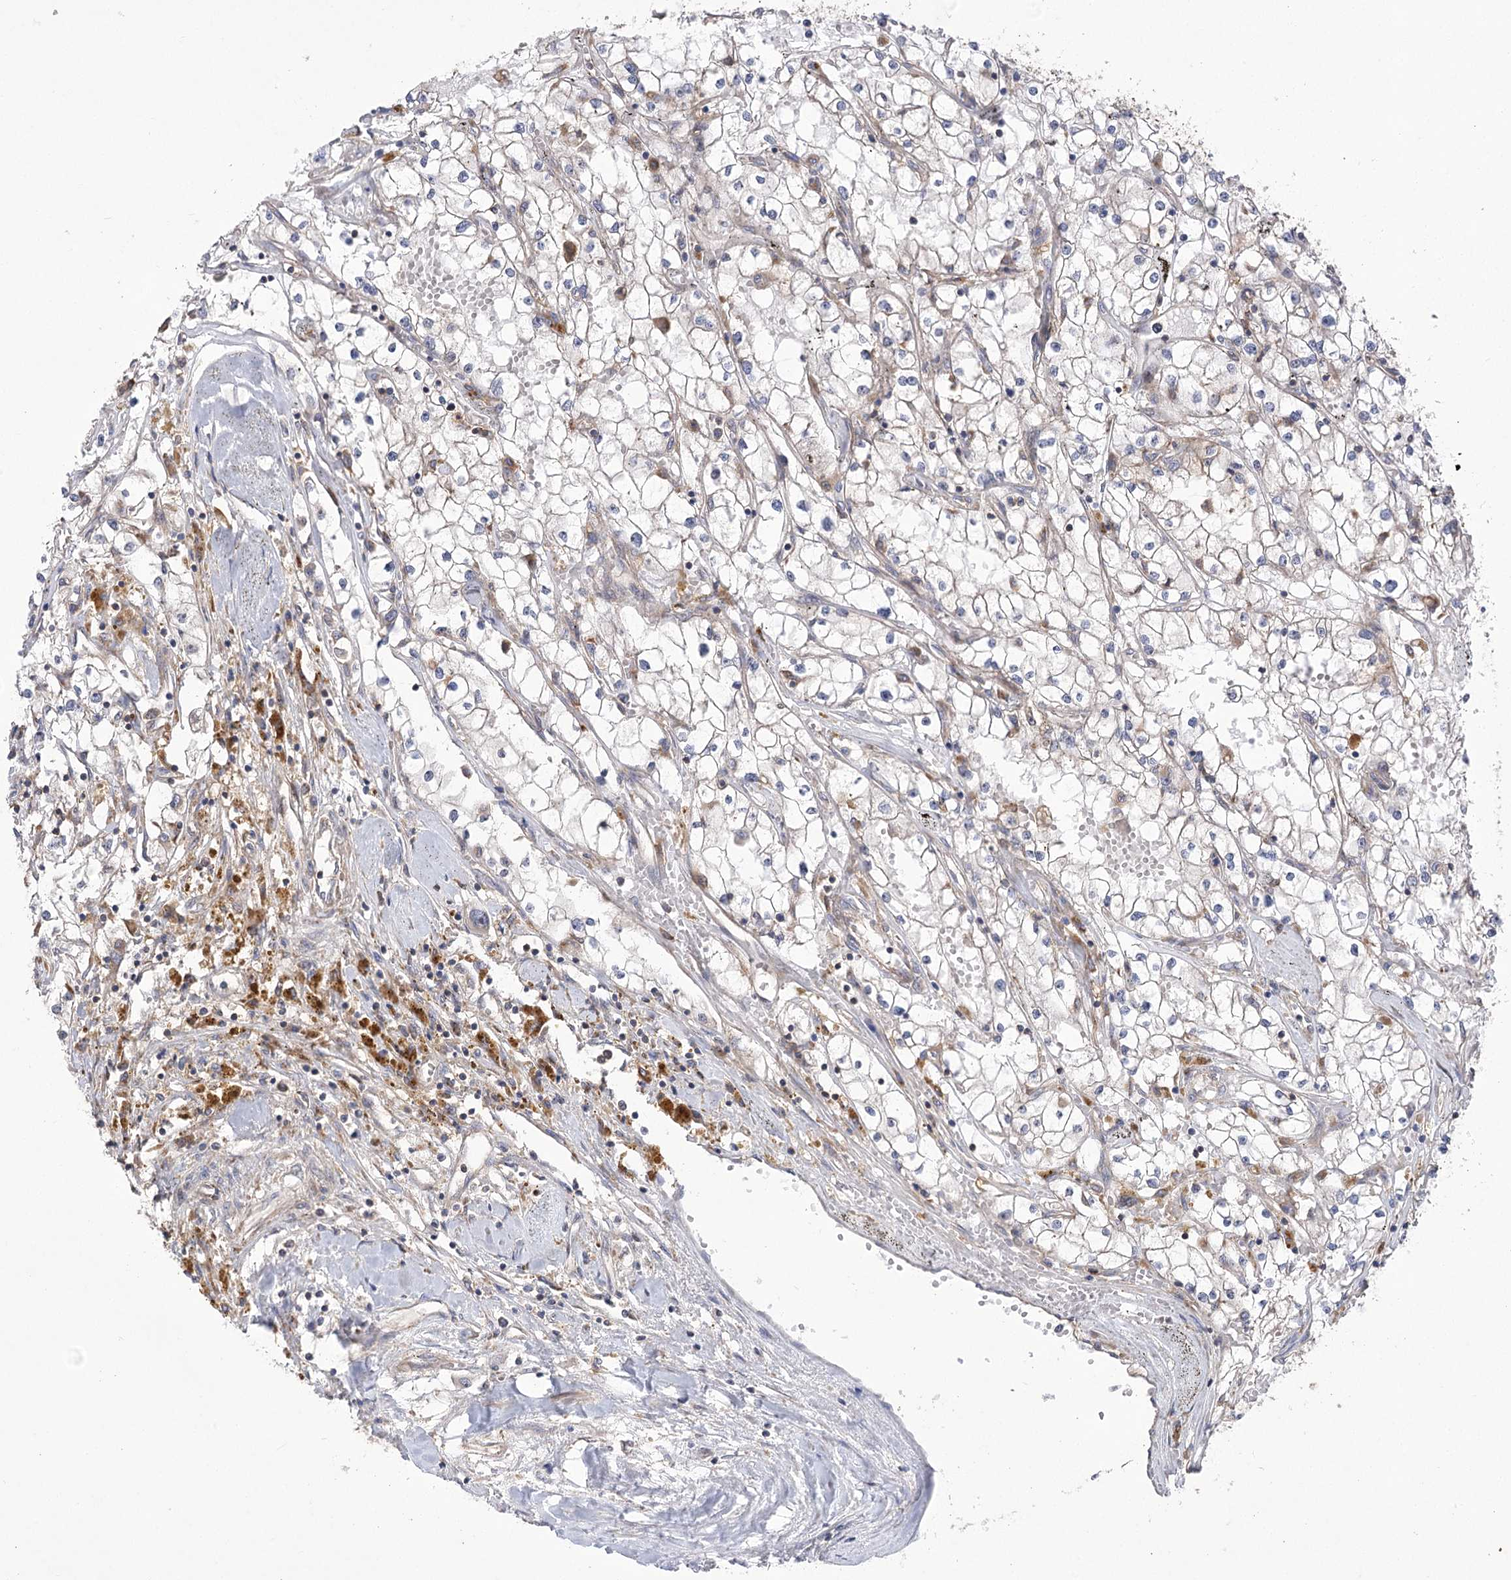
{"staining": {"intensity": "negative", "quantity": "none", "location": "none"}, "tissue": "renal cancer", "cell_type": "Tumor cells", "image_type": "cancer", "snomed": [{"axis": "morphology", "description": "Adenocarcinoma, NOS"}, {"axis": "topography", "description": "Kidney"}], "caption": "A micrograph of human renal adenocarcinoma is negative for staining in tumor cells.", "gene": "VPS37B", "patient": {"sex": "male", "age": 56}}